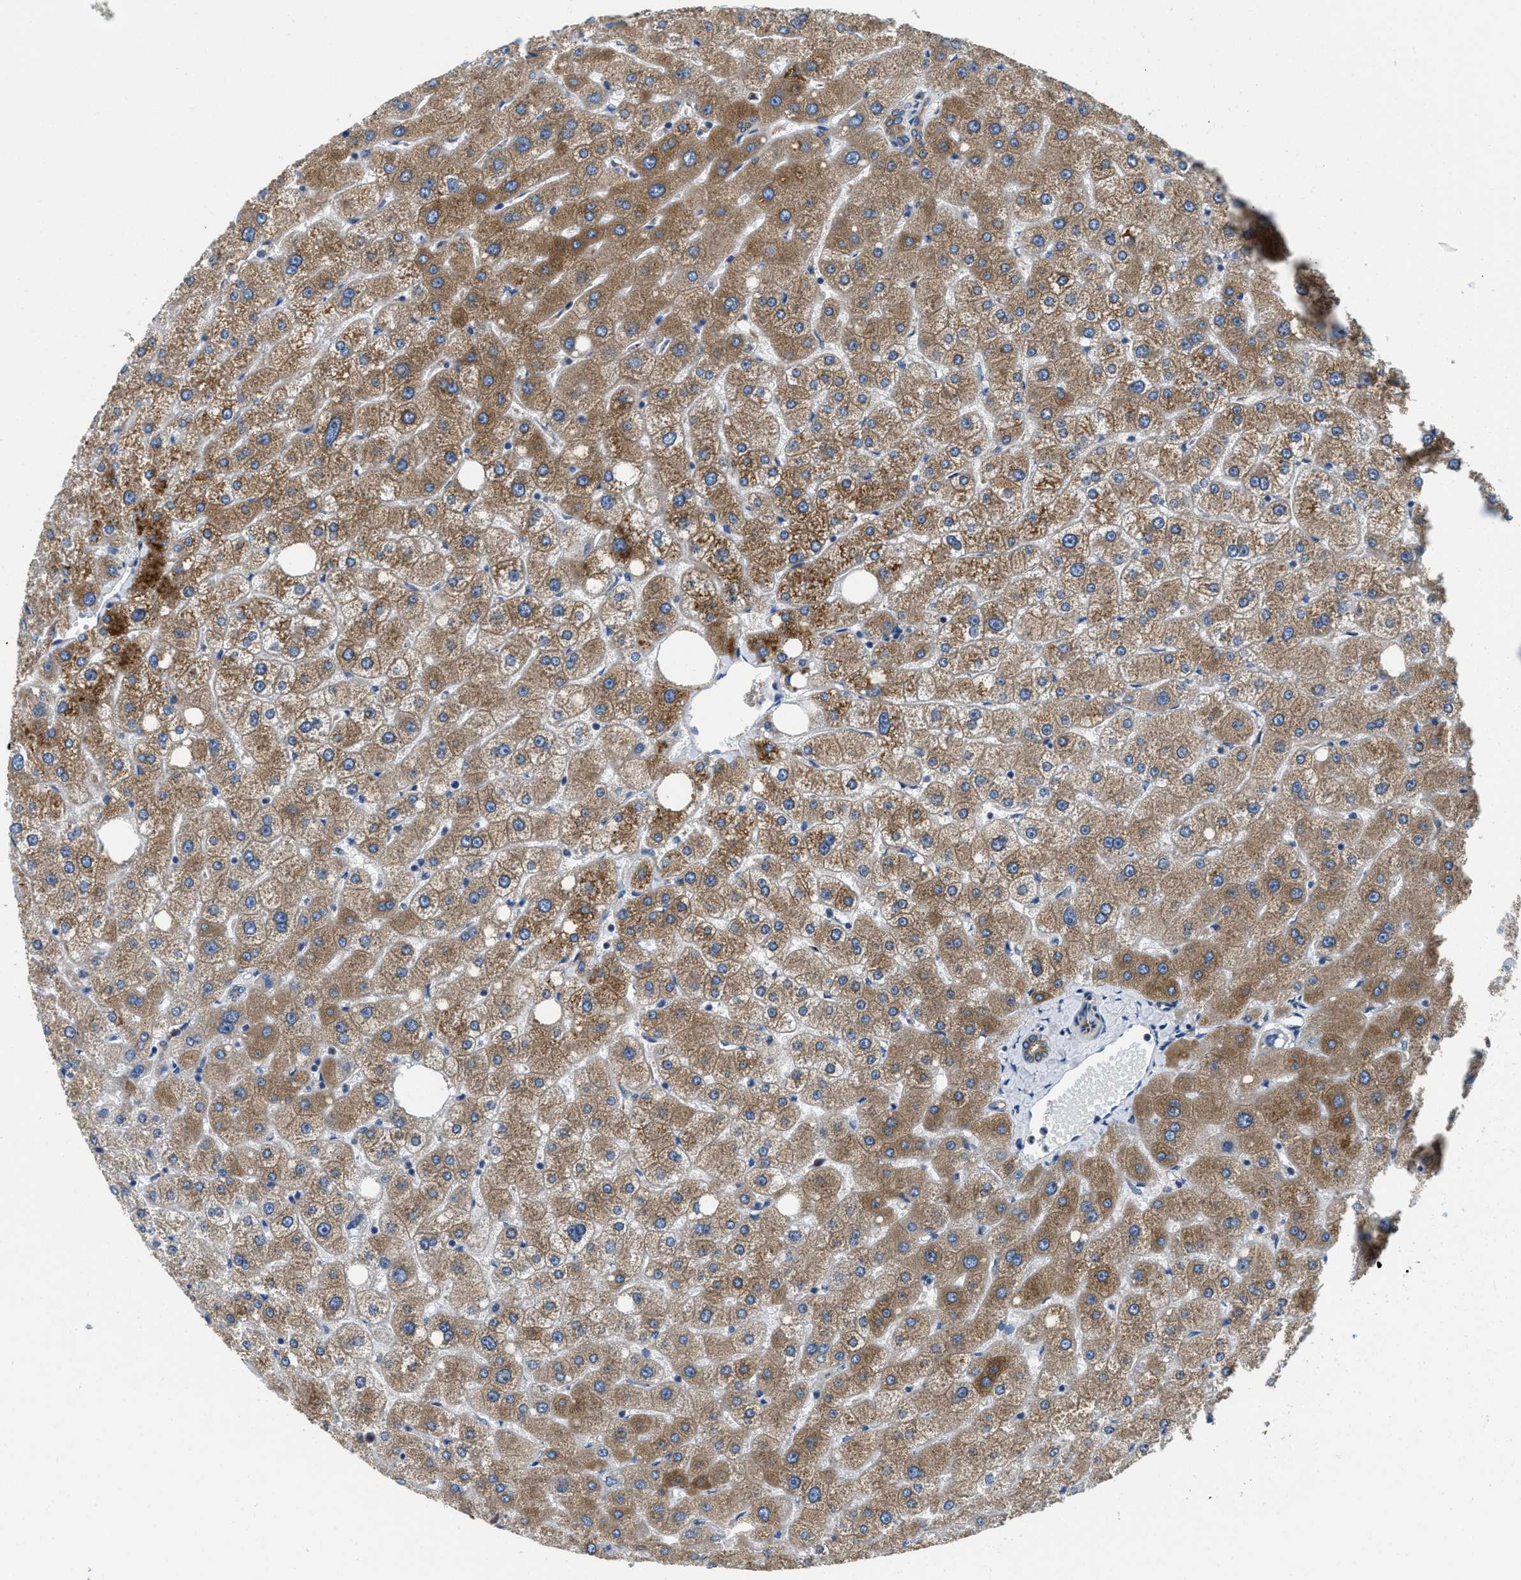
{"staining": {"intensity": "moderate", "quantity": ">75%", "location": "cytoplasmic/membranous"}, "tissue": "liver", "cell_type": "Cholangiocytes", "image_type": "normal", "snomed": [{"axis": "morphology", "description": "Normal tissue, NOS"}, {"axis": "topography", "description": "Liver"}], "caption": "Protein staining of unremarkable liver shows moderate cytoplasmic/membranous staining in about >75% of cholangiocytes. (IHC, brightfield microscopy, high magnification).", "gene": "HSD17B12", "patient": {"sex": "male", "age": 73}}